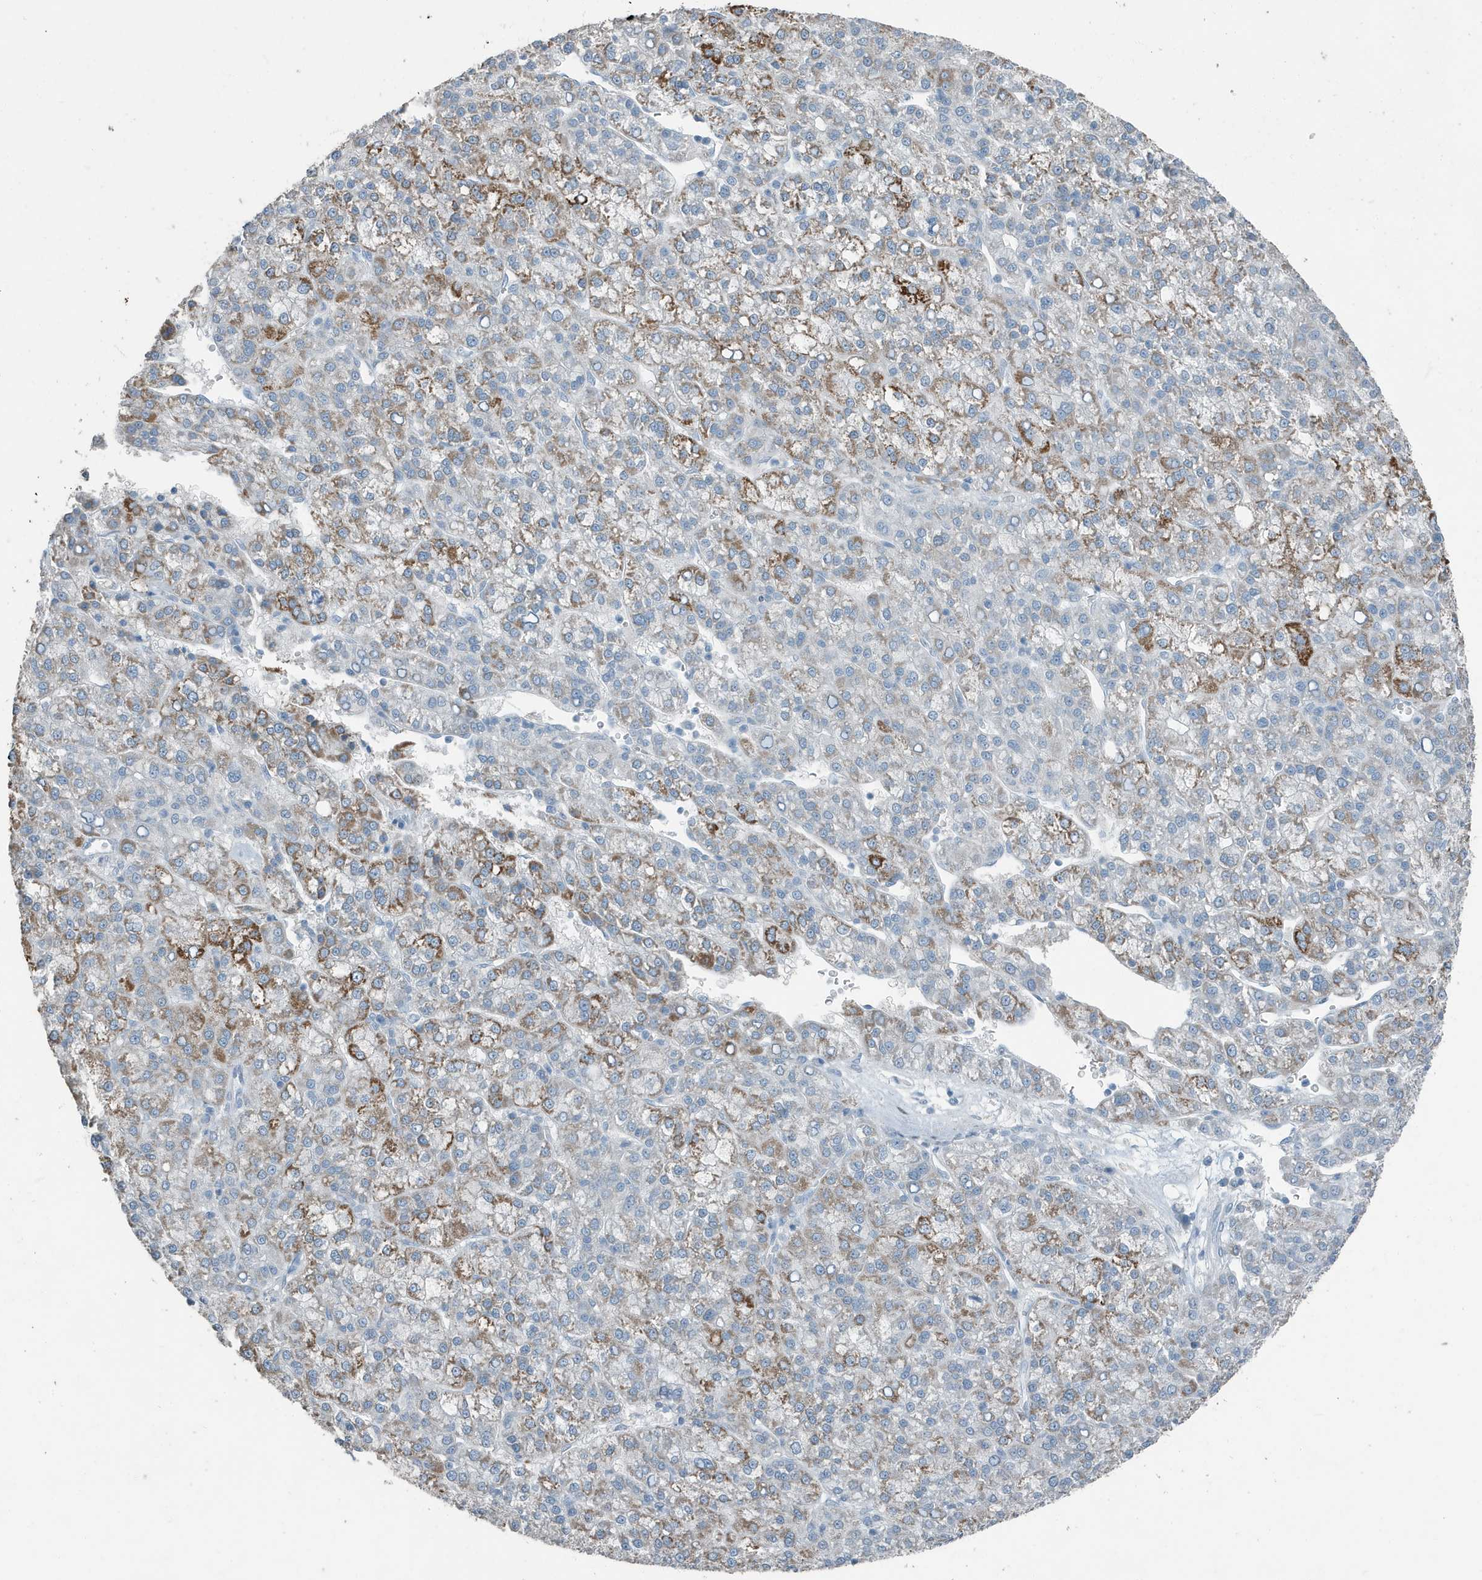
{"staining": {"intensity": "moderate", "quantity": "25%-75%", "location": "cytoplasmic/membranous"}, "tissue": "liver cancer", "cell_type": "Tumor cells", "image_type": "cancer", "snomed": [{"axis": "morphology", "description": "Carcinoma, Hepatocellular, NOS"}, {"axis": "topography", "description": "Liver"}], "caption": "Immunohistochemical staining of liver cancer demonstrates moderate cytoplasmic/membranous protein positivity in approximately 25%-75% of tumor cells. Using DAB (brown) and hematoxylin (blue) stains, captured at high magnification using brightfield microscopy.", "gene": "FAM162A", "patient": {"sex": "female", "age": 58}}